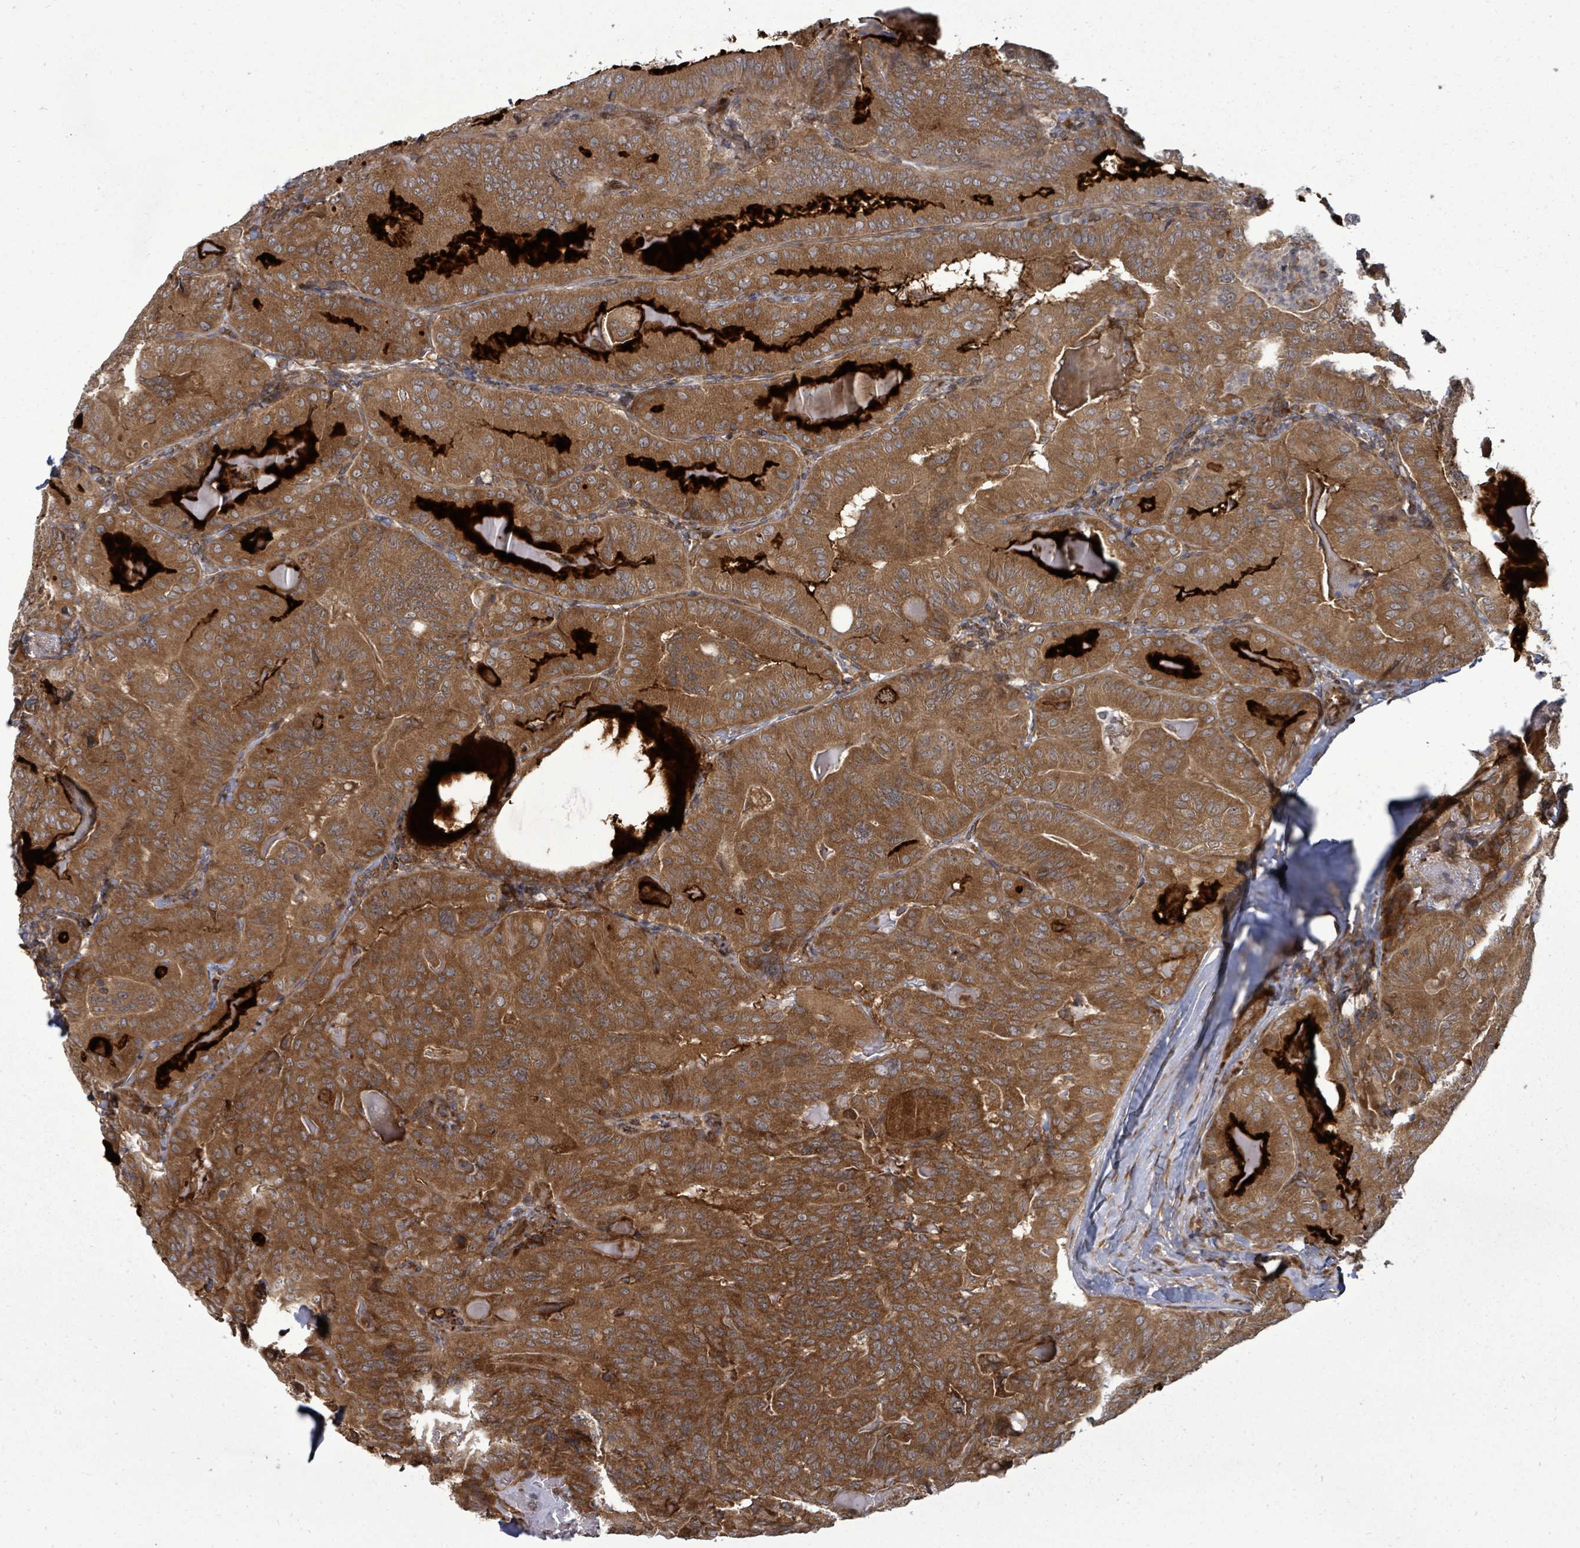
{"staining": {"intensity": "strong", "quantity": ">75%", "location": "cytoplasmic/membranous"}, "tissue": "thyroid cancer", "cell_type": "Tumor cells", "image_type": "cancer", "snomed": [{"axis": "morphology", "description": "Papillary adenocarcinoma, NOS"}, {"axis": "topography", "description": "Thyroid gland"}], "caption": "Thyroid cancer stained with a brown dye exhibits strong cytoplasmic/membranous positive staining in approximately >75% of tumor cells.", "gene": "EIF3C", "patient": {"sex": "female", "age": 68}}